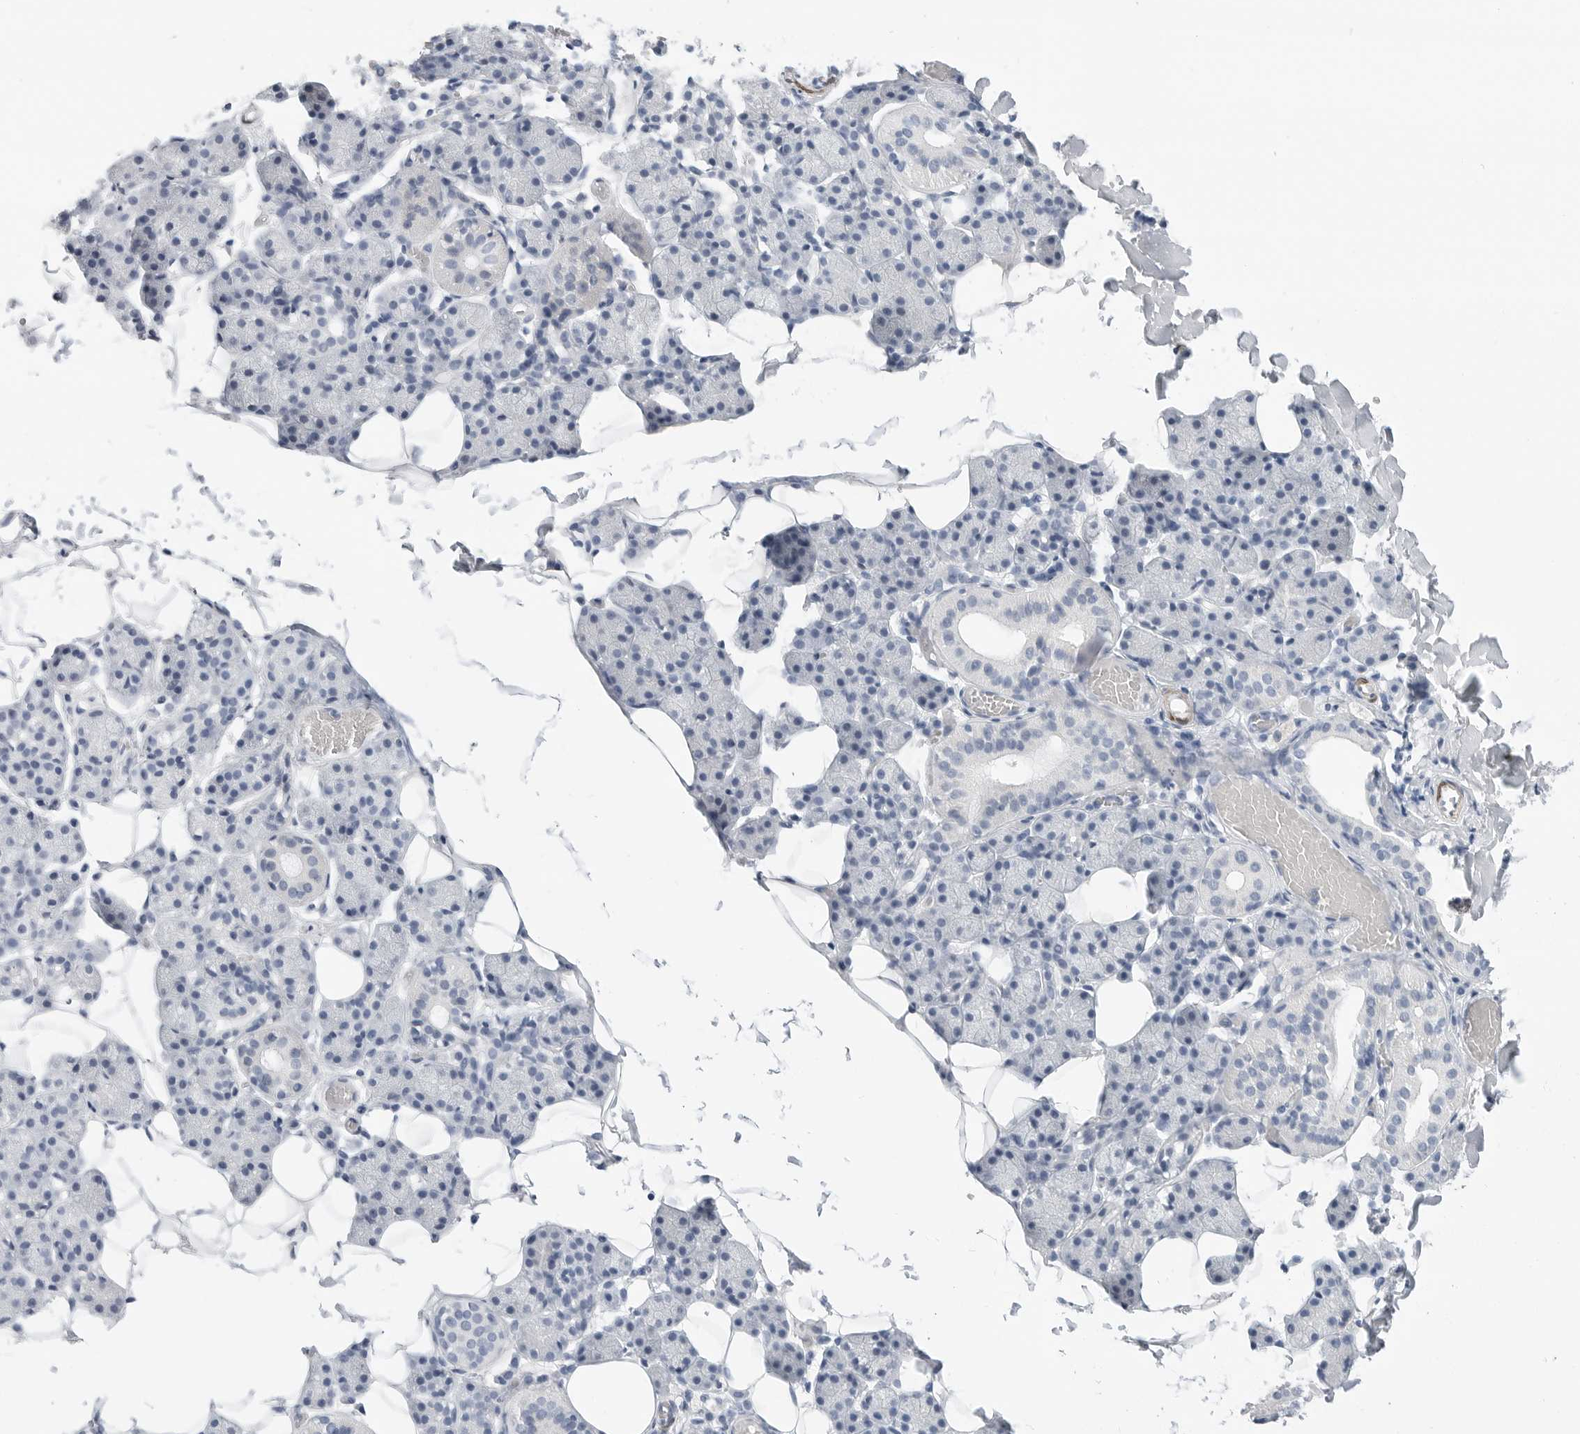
{"staining": {"intensity": "negative", "quantity": "none", "location": "none"}, "tissue": "salivary gland", "cell_type": "Glandular cells", "image_type": "normal", "snomed": [{"axis": "morphology", "description": "Normal tissue, NOS"}, {"axis": "topography", "description": "Salivary gland"}], "caption": "Protein analysis of normal salivary gland demonstrates no significant positivity in glandular cells. The staining was performed using DAB (3,3'-diaminobenzidine) to visualize the protein expression in brown, while the nuclei were stained in blue with hematoxylin (Magnification: 20x).", "gene": "PLN", "patient": {"sex": "female", "age": 33}}